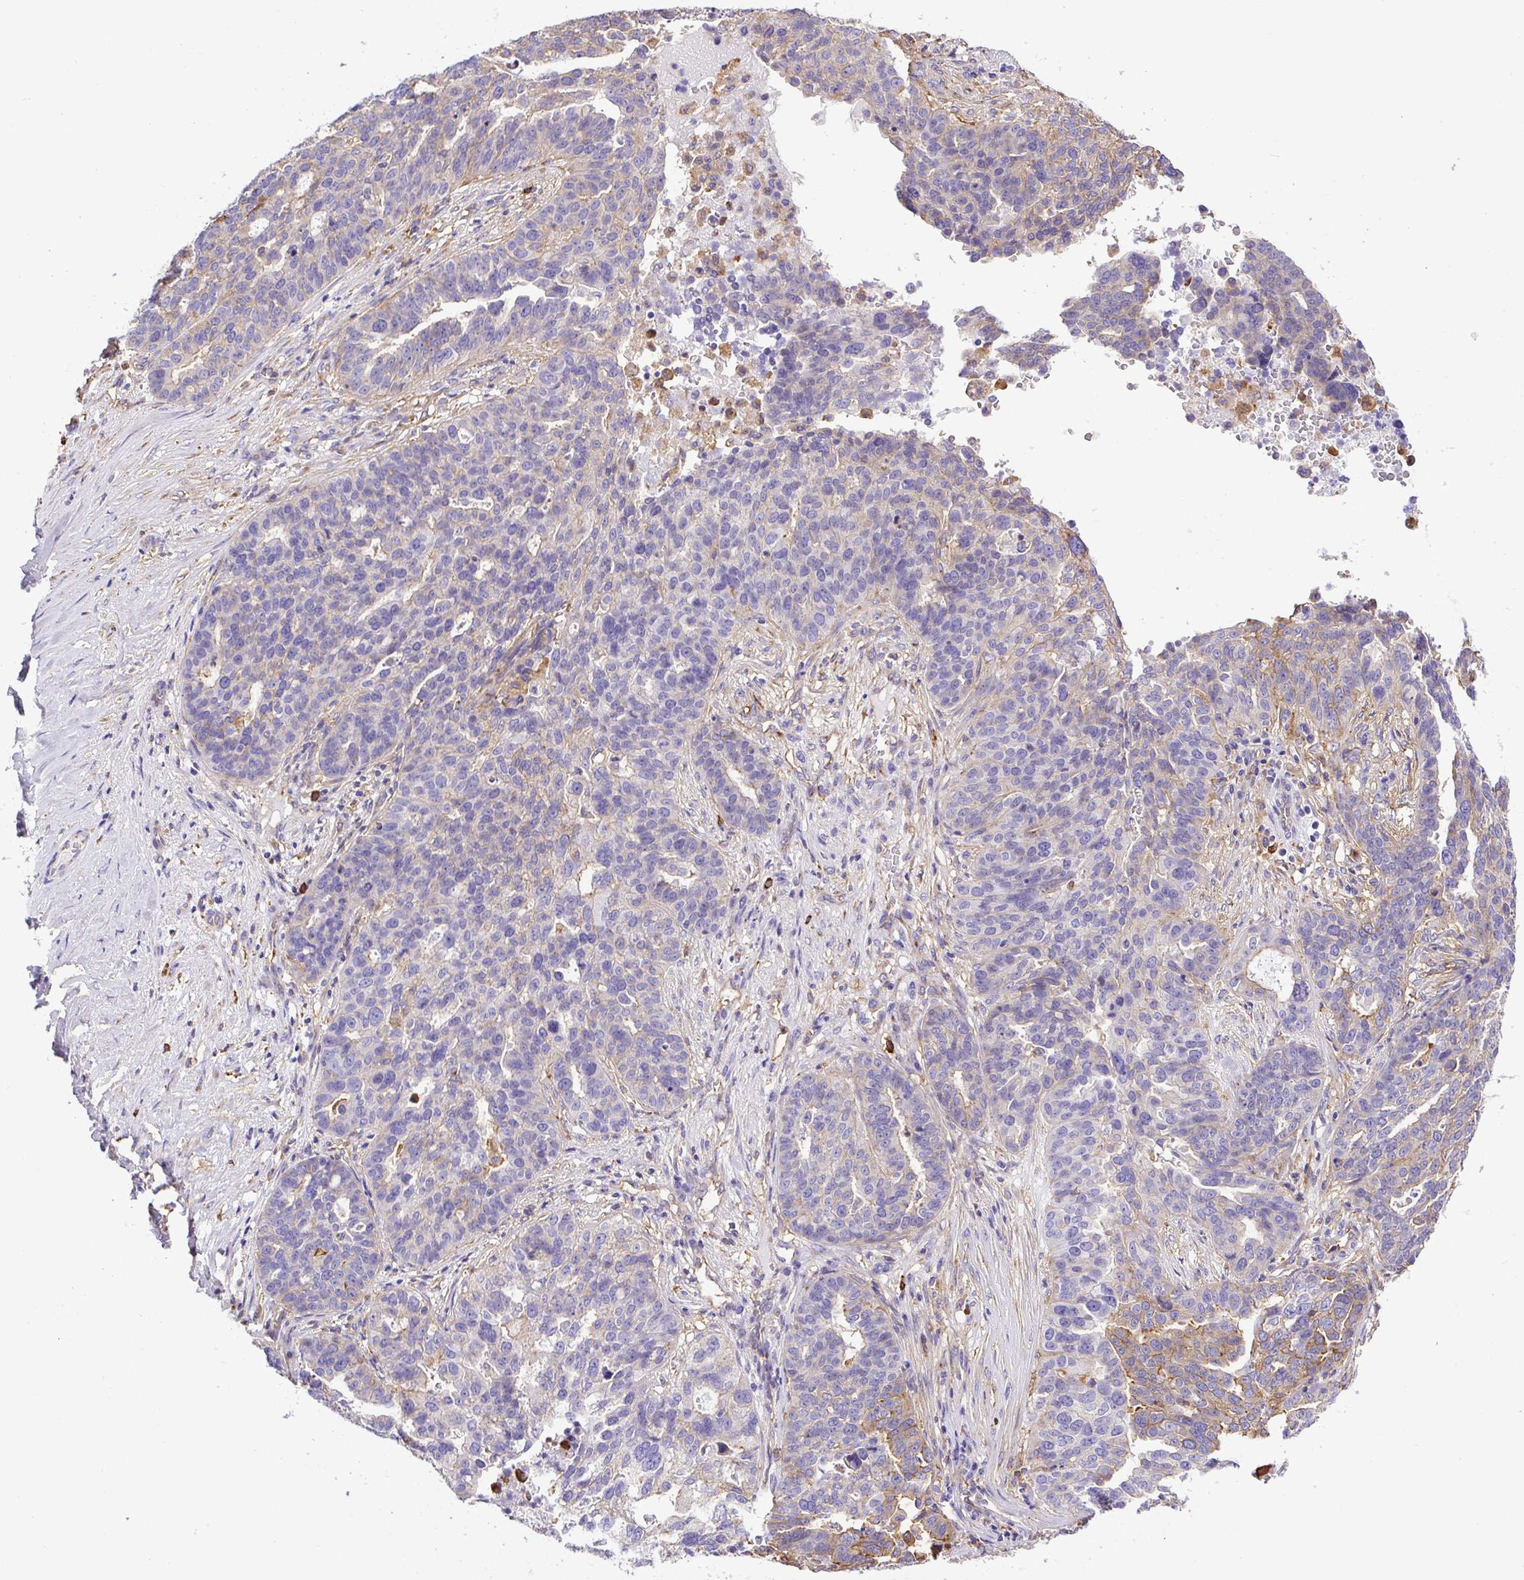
{"staining": {"intensity": "negative", "quantity": "none", "location": "none"}, "tissue": "ovarian cancer", "cell_type": "Tumor cells", "image_type": "cancer", "snomed": [{"axis": "morphology", "description": "Cystadenocarcinoma, serous, NOS"}, {"axis": "topography", "description": "Ovary"}], "caption": "This histopathology image is of ovarian cancer stained with immunohistochemistry (IHC) to label a protein in brown with the nuclei are counter-stained blue. There is no positivity in tumor cells. (DAB immunohistochemistry (IHC) with hematoxylin counter stain).", "gene": "MAGEB5", "patient": {"sex": "female", "age": 59}}